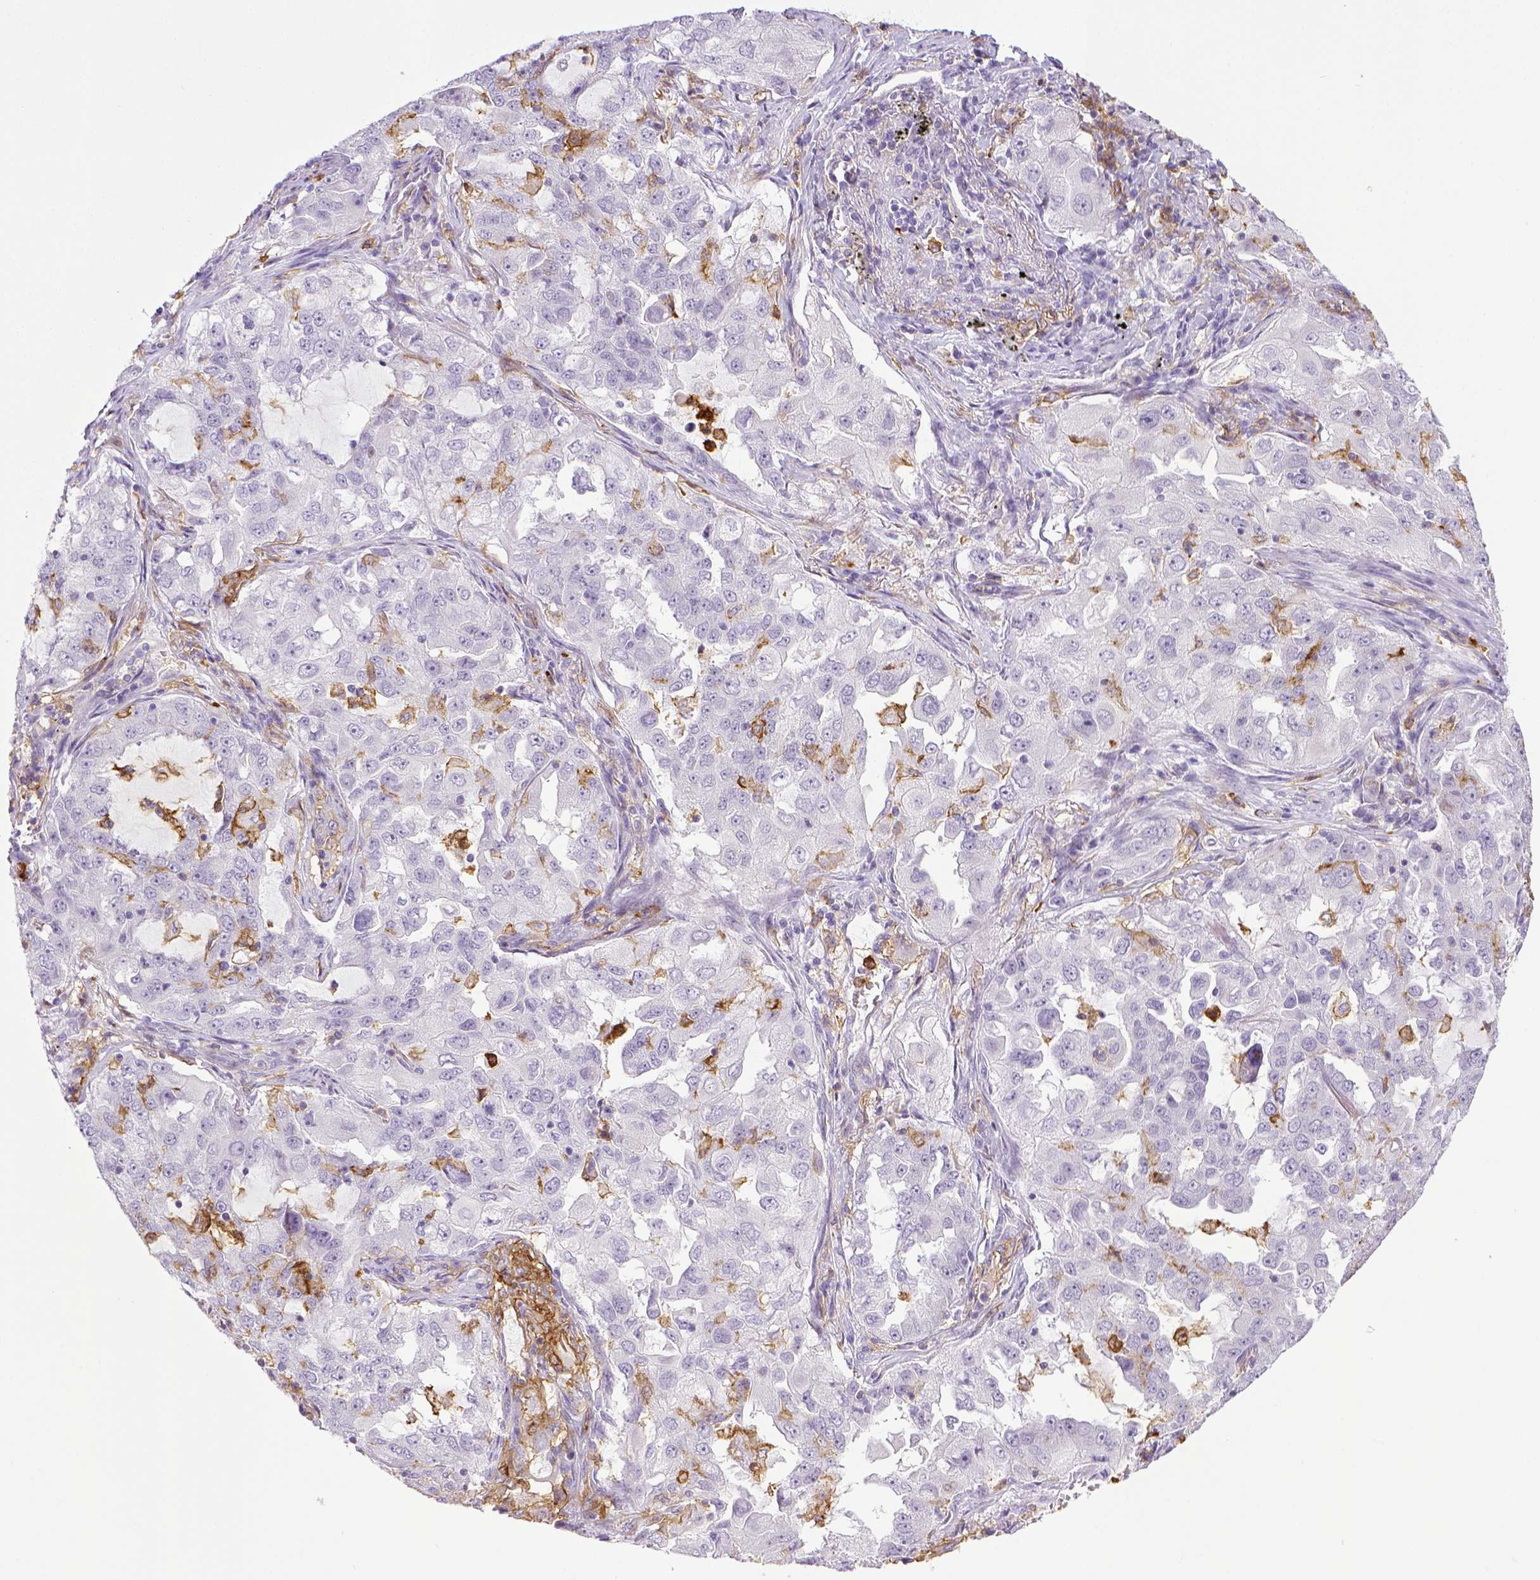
{"staining": {"intensity": "negative", "quantity": "none", "location": "none"}, "tissue": "lung cancer", "cell_type": "Tumor cells", "image_type": "cancer", "snomed": [{"axis": "morphology", "description": "Adenocarcinoma, NOS"}, {"axis": "topography", "description": "Lung"}], "caption": "There is no significant staining in tumor cells of lung adenocarcinoma.", "gene": "ITGAM", "patient": {"sex": "female", "age": 61}}